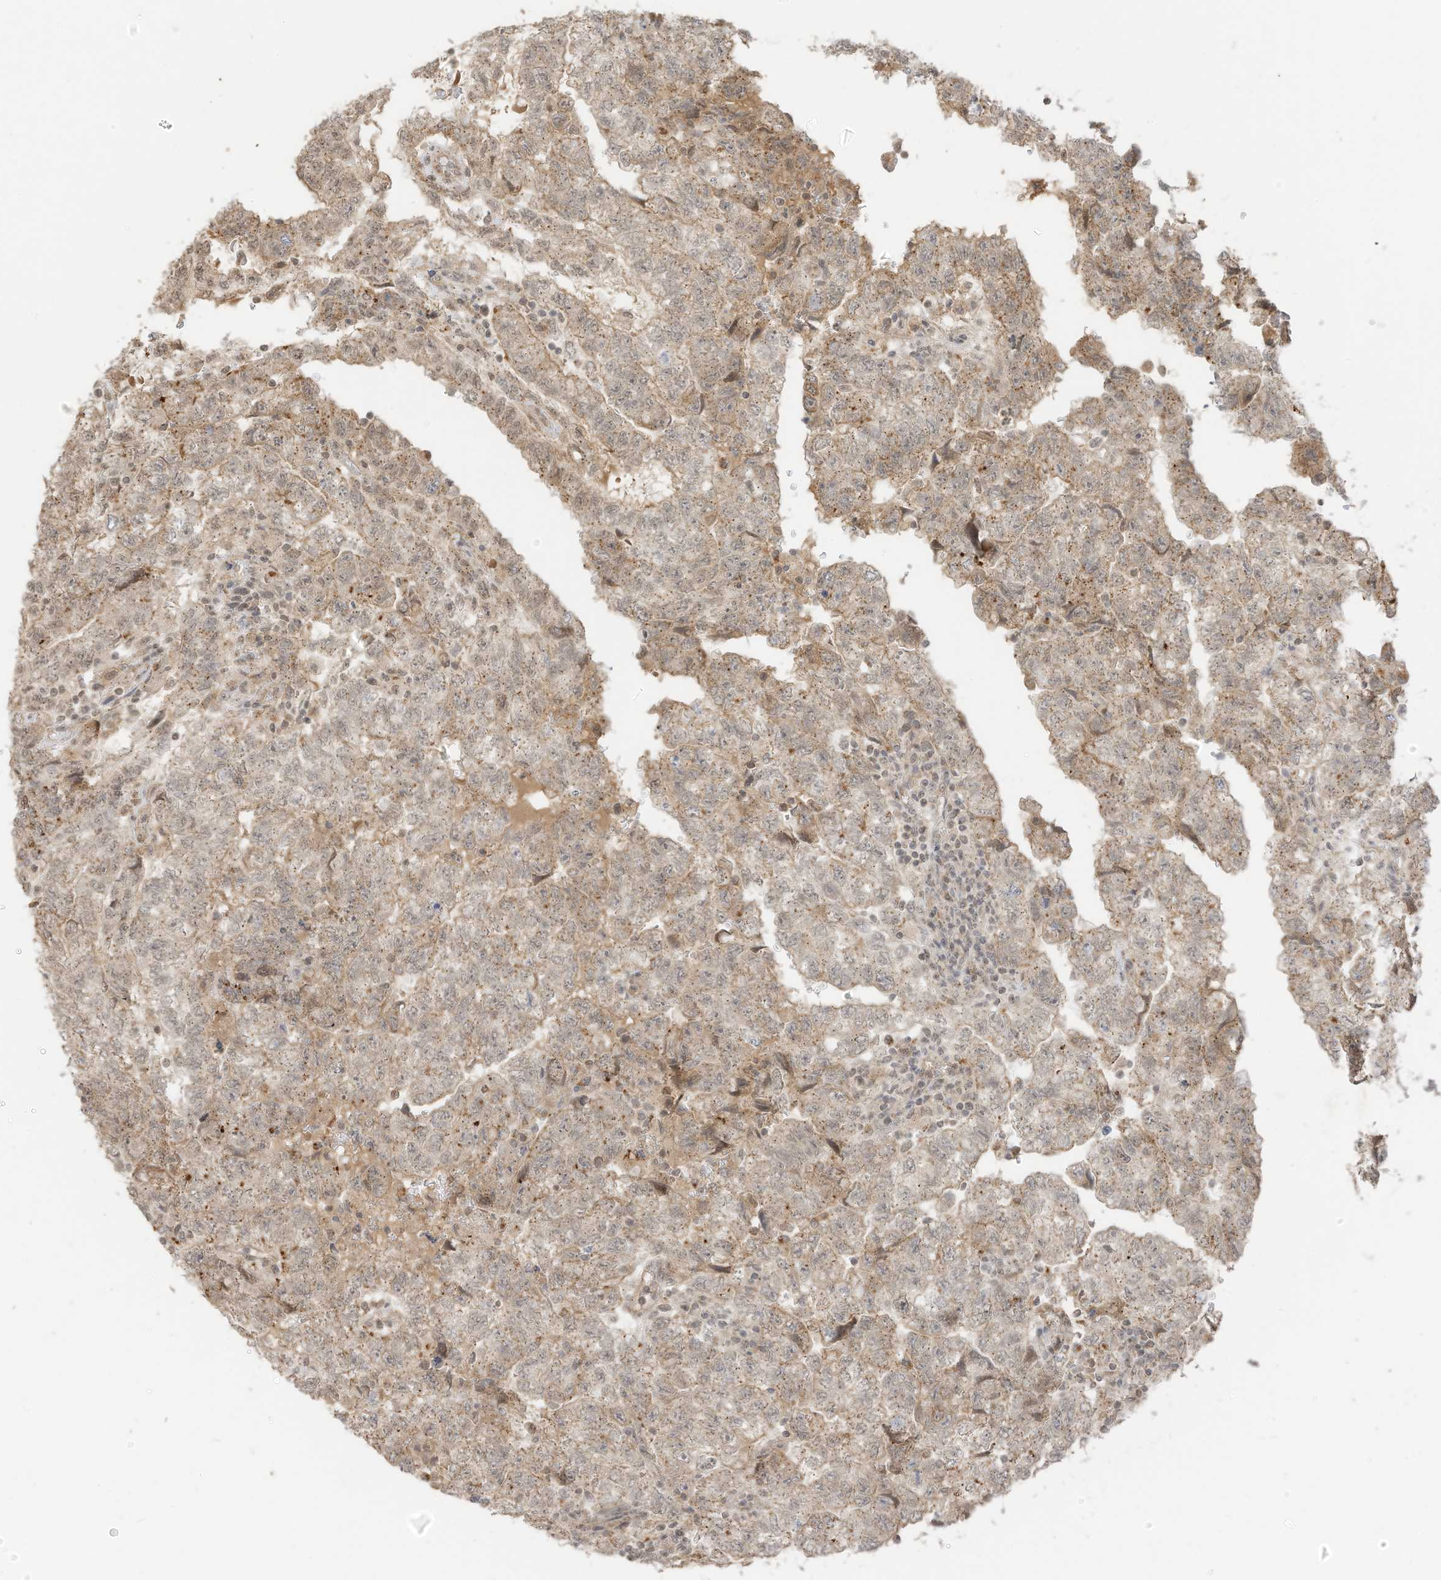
{"staining": {"intensity": "moderate", "quantity": "25%-75%", "location": "cytoplasmic/membranous"}, "tissue": "testis cancer", "cell_type": "Tumor cells", "image_type": "cancer", "snomed": [{"axis": "morphology", "description": "Carcinoma, Embryonal, NOS"}, {"axis": "topography", "description": "Testis"}], "caption": "There is medium levels of moderate cytoplasmic/membranous expression in tumor cells of embryonal carcinoma (testis), as demonstrated by immunohistochemical staining (brown color).", "gene": "N4BP3", "patient": {"sex": "male", "age": 36}}